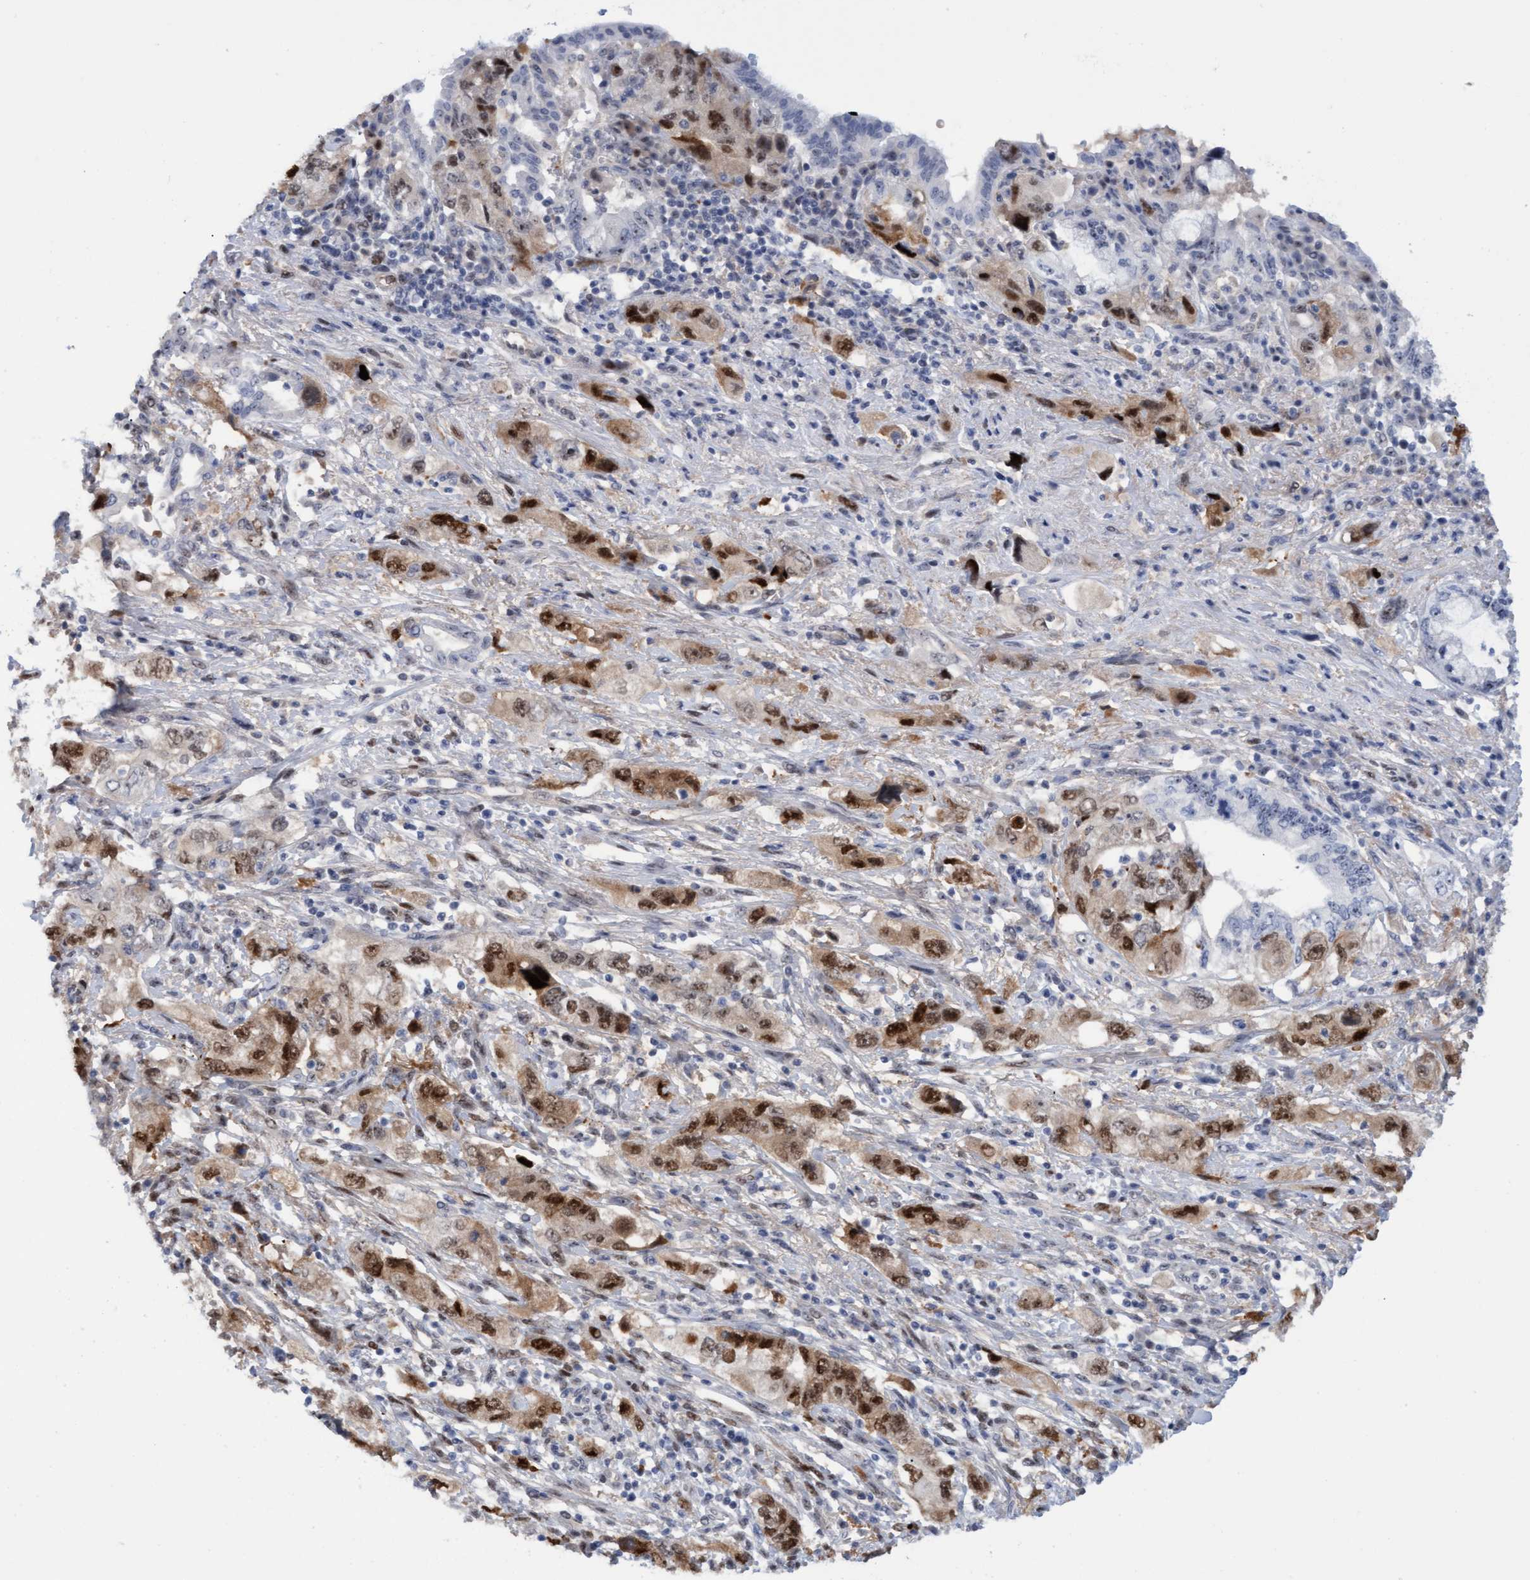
{"staining": {"intensity": "moderate", "quantity": ">75%", "location": "cytoplasmic/membranous,nuclear"}, "tissue": "pancreatic cancer", "cell_type": "Tumor cells", "image_type": "cancer", "snomed": [{"axis": "morphology", "description": "Adenocarcinoma, NOS"}, {"axis": "topography", "description": "Pancreas"}], "caption": "Human adenocarcinoma (pancreatic) stained with a brown dye exhibits moderate cytoplasmic/membranous and nuclear positive positivity in about >75% of tumor cells.", "gene": "PINX1", "patient": {"sex": "female", "age": 73}}